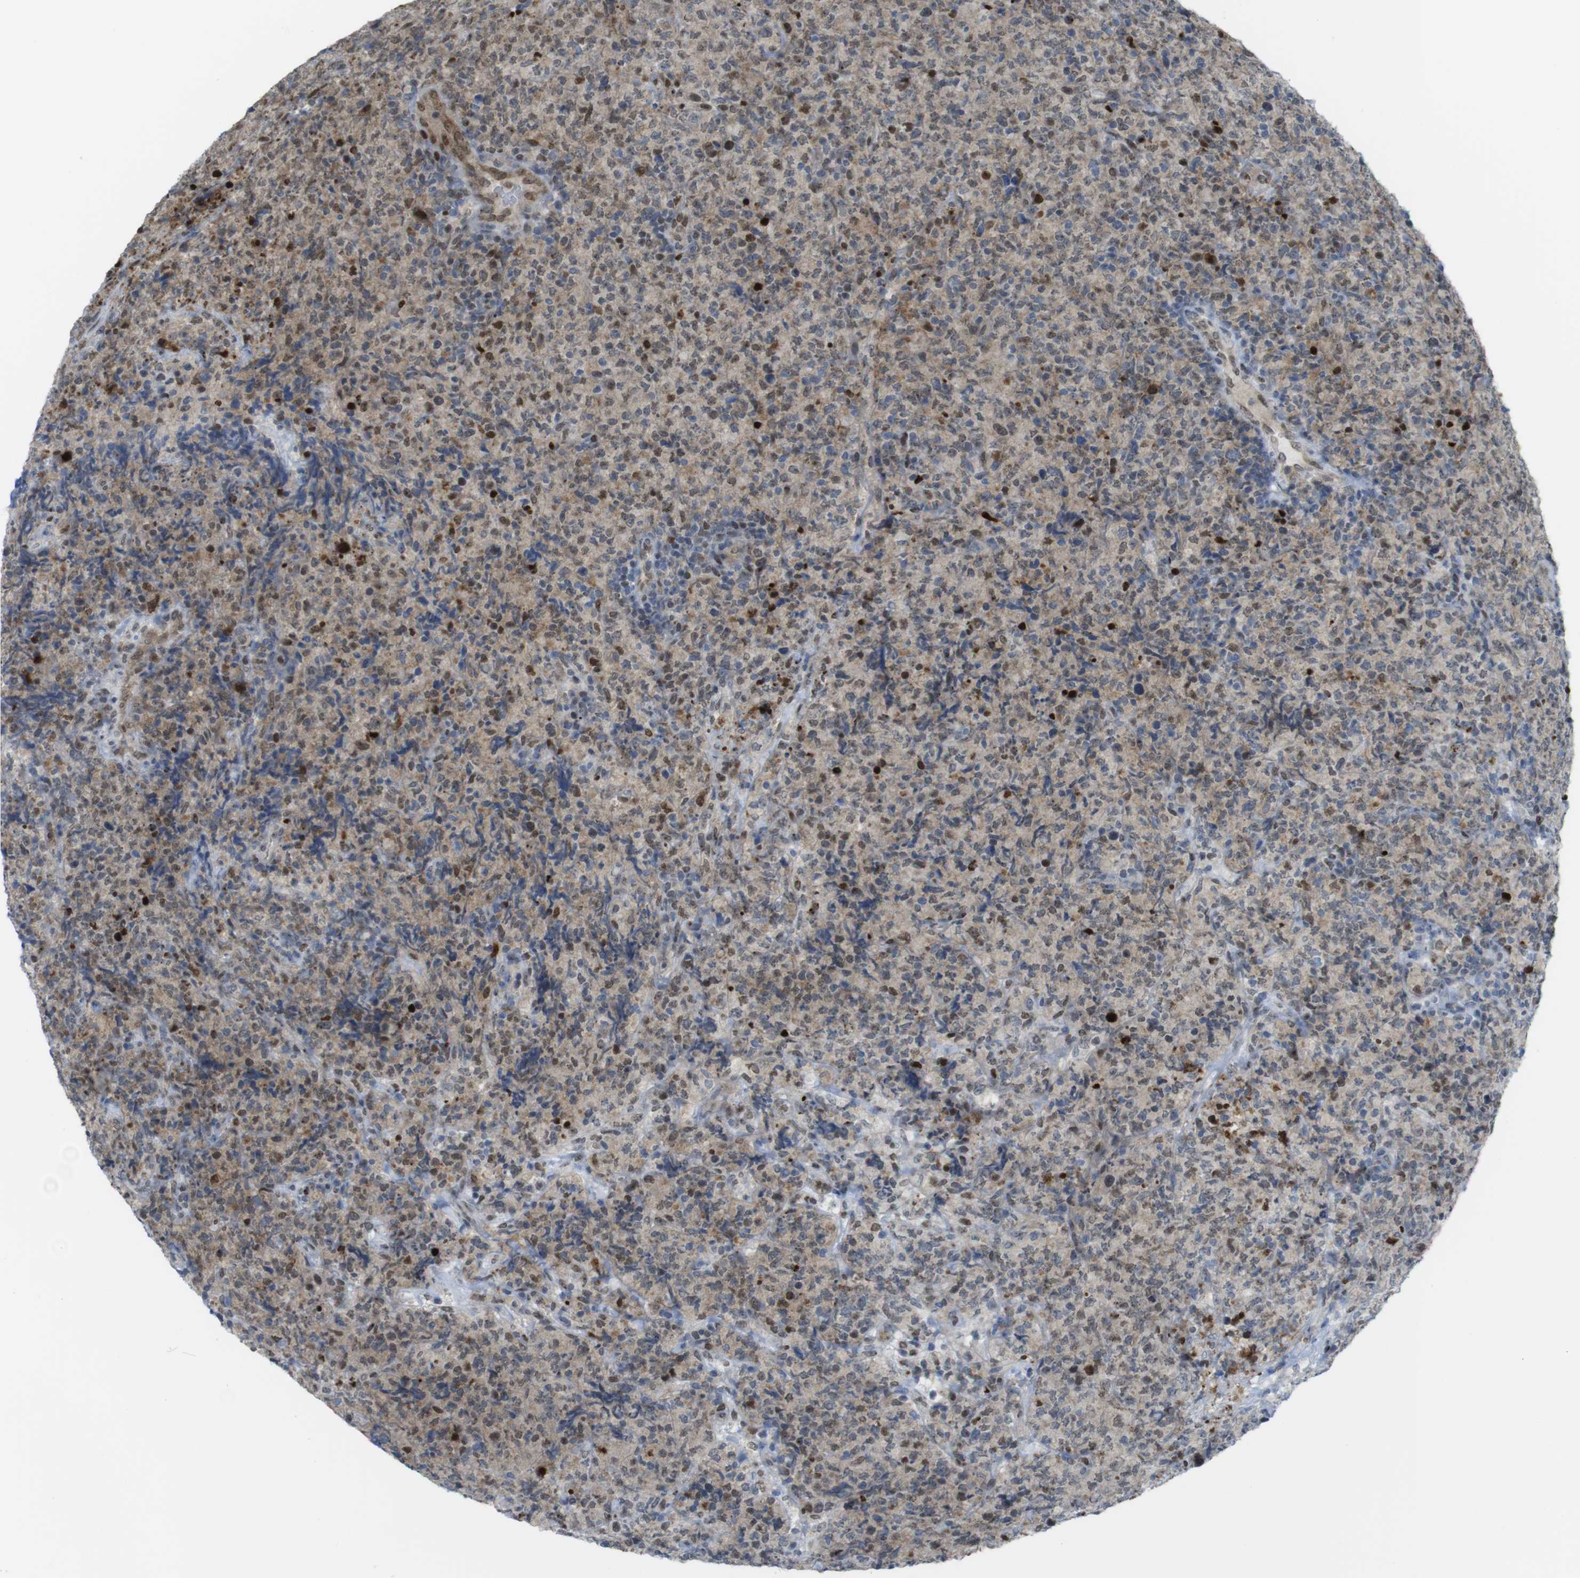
{"staining": {"intensity": "moderate", "quantity": "25%-75%", "location": "nuclear"}, "tissue": "lymphoma", "cell_type": "Tumor cells", "image_type": "cancer", "snomed": [{"axis": "morphology", "description": "Malignant lymphoma, non-Hodgkin's type, High grade"}, {"axis": "topography", "description": "Tonsil"}], "caption": "The immunohistochemical stain highlights moderate nuclear expression in tumor cells of lymphoma tissue.", "gene": "UBB", "patient": {"sex": "female", "age": 36}}